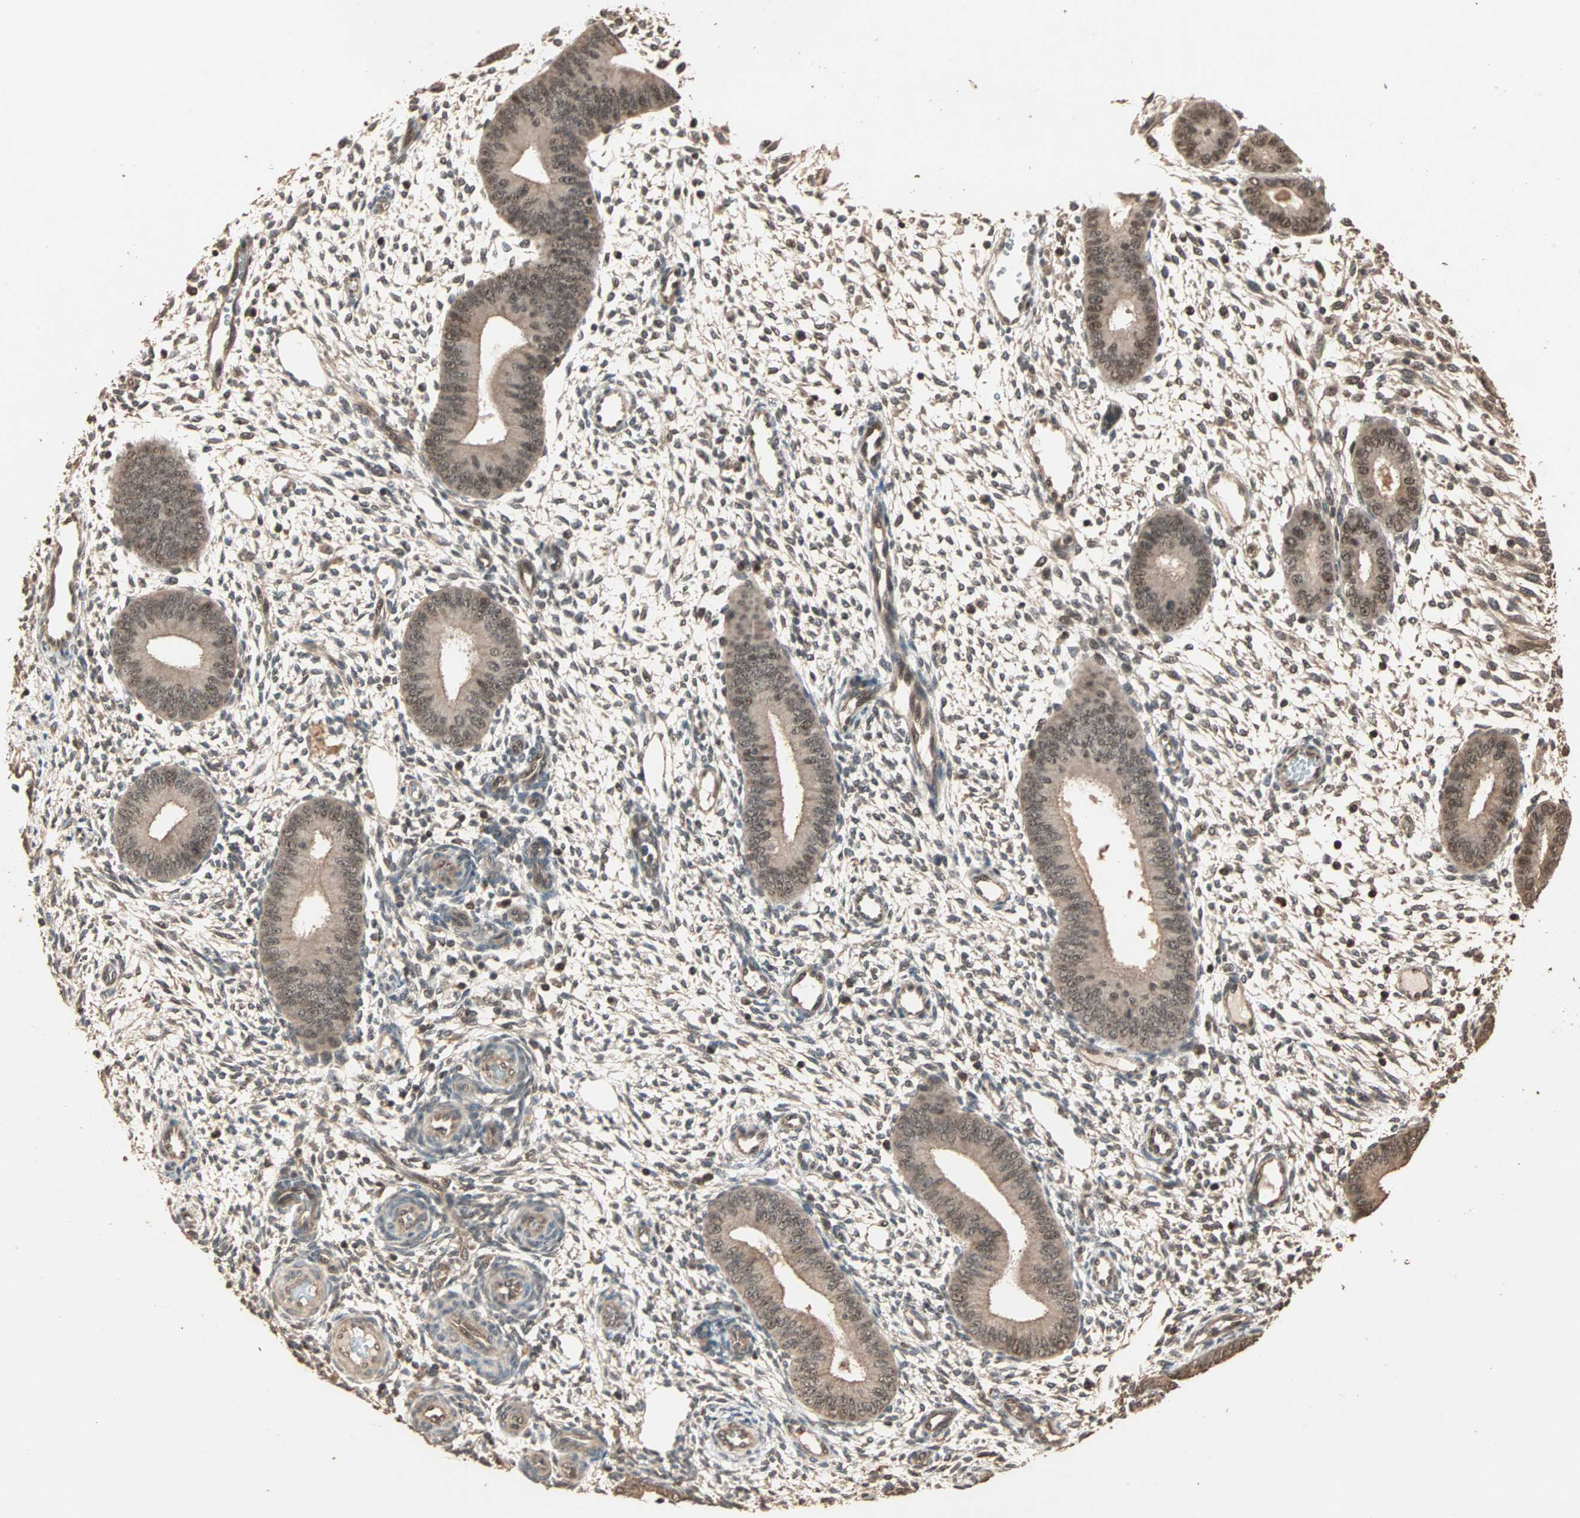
{"staining": {"intensity": "weak", "quantity": "25%-75%", "location": "cytoplasmic/membranous,nuclear"}, "tissue": "endometrium", "cell_type": "Cells in endometrial stroma", "image_type": "normal", "snomed": [{"axis": "morphology", "description": "Normal tissue, NOS"}, {"axis": "topography", "description": "Endometrium"}], "caption": "Protein expression by immunohistochemistry demonstrates weak cytoplasmic/membranous,nuclear expression in about 25%-75% of cells in endometrial stroma in normal endometrium.", "gene": "ZBTB33", "patient": {"sex": "female", "age": 42}}